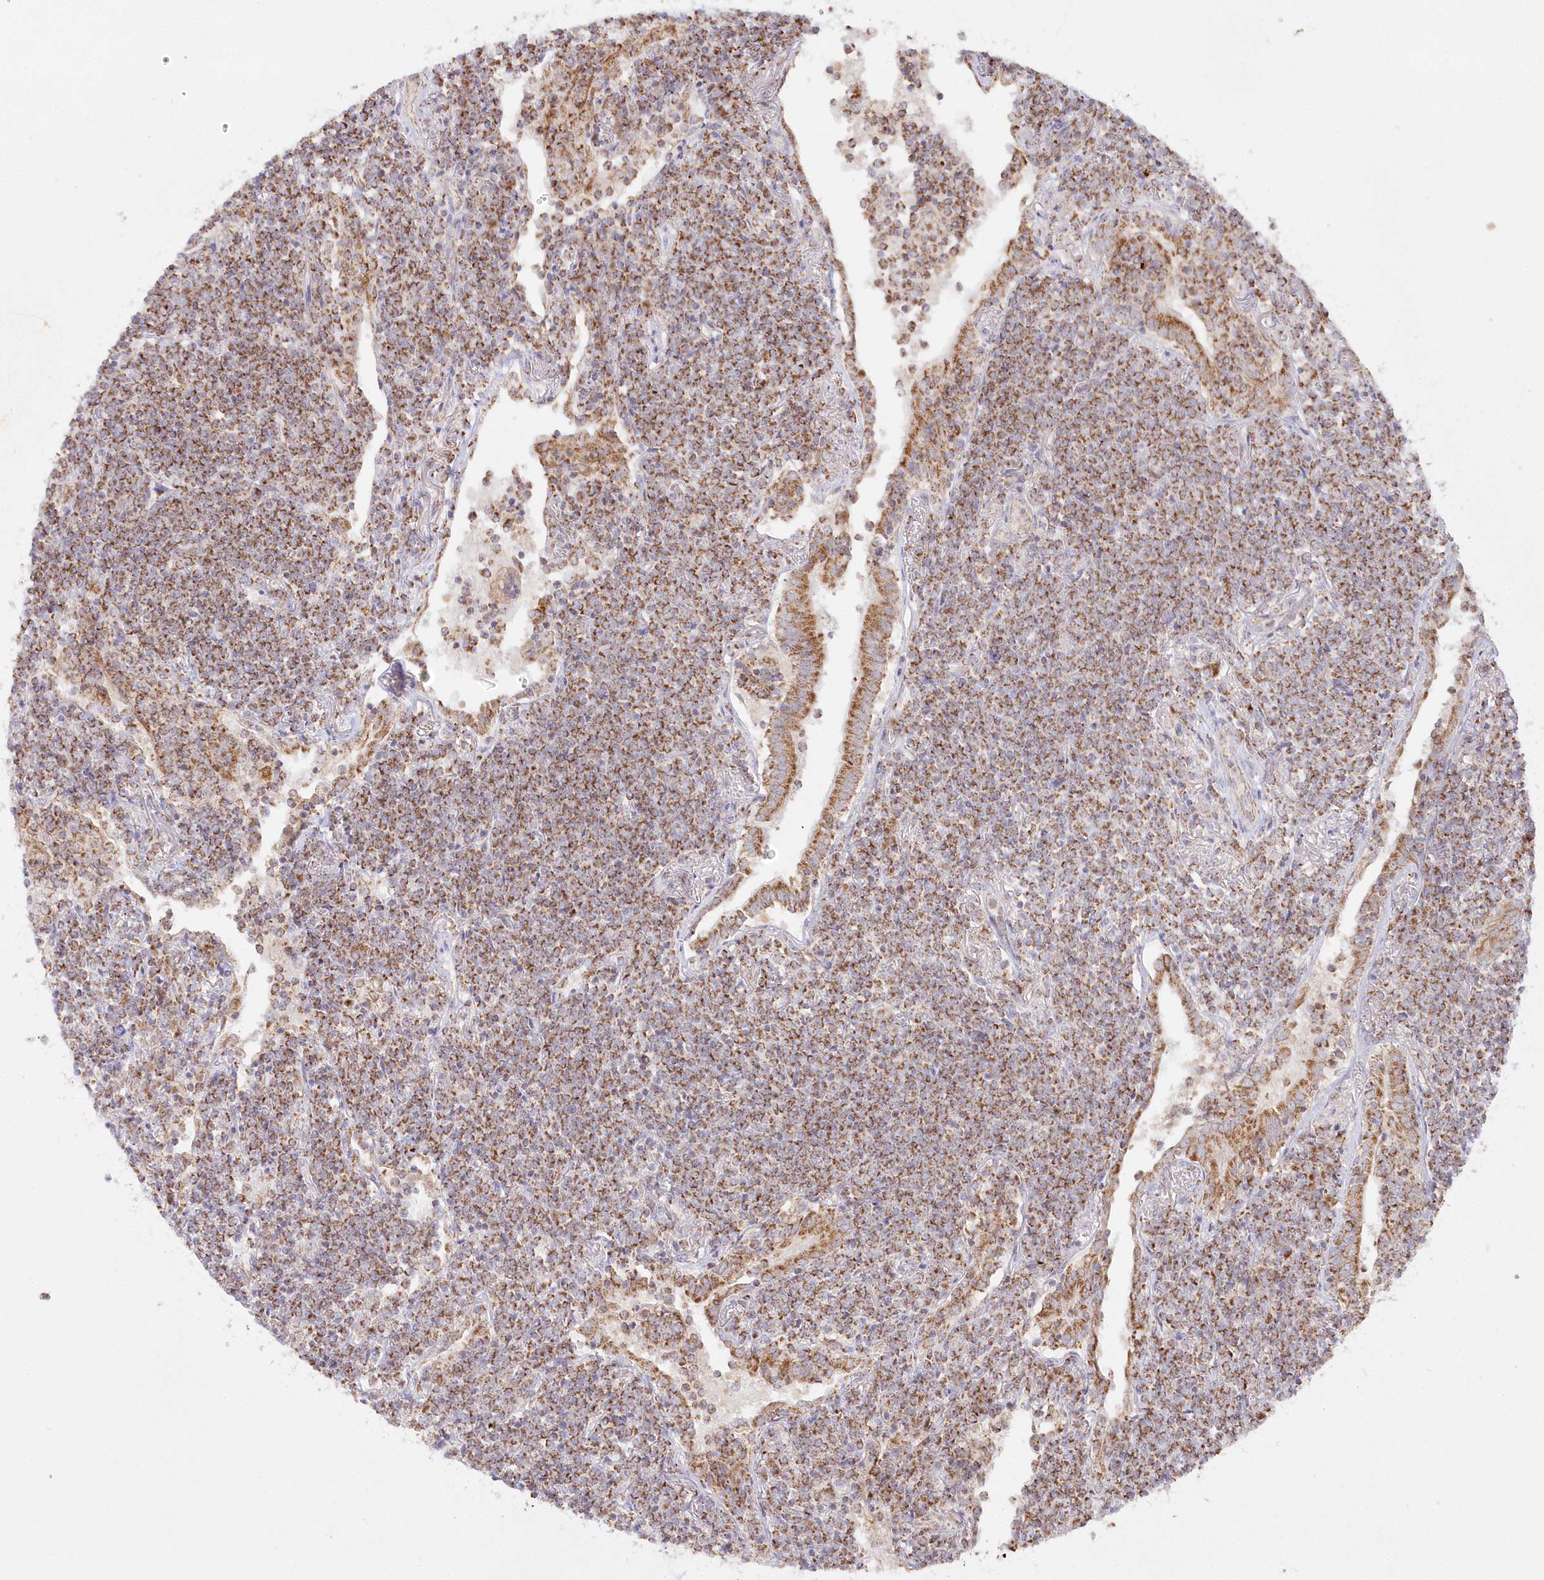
{"staining": {"intensity": "moderate", "quantity": ">75%", "location": "cytoplasmic/membranous"}, "tissue": "lymphoma", "cell_type": "Tumor cells", "image_type": "cancer", "snomed": [{"axis": "morphology", "description": "Malignant lymphoma, non-Hodgkin's type, Low grade"}, {"axis": "topography", "description": "Lung"}], "caption": "A high-resolution micrograph shows immunohistochemistry staining of lymphoma, which displays moderate cytoplasmic/membranous positivity in approximately >75% of tumor cells.", "gene": "DNA2", "patient": {"sex": "female", "age": 71}}